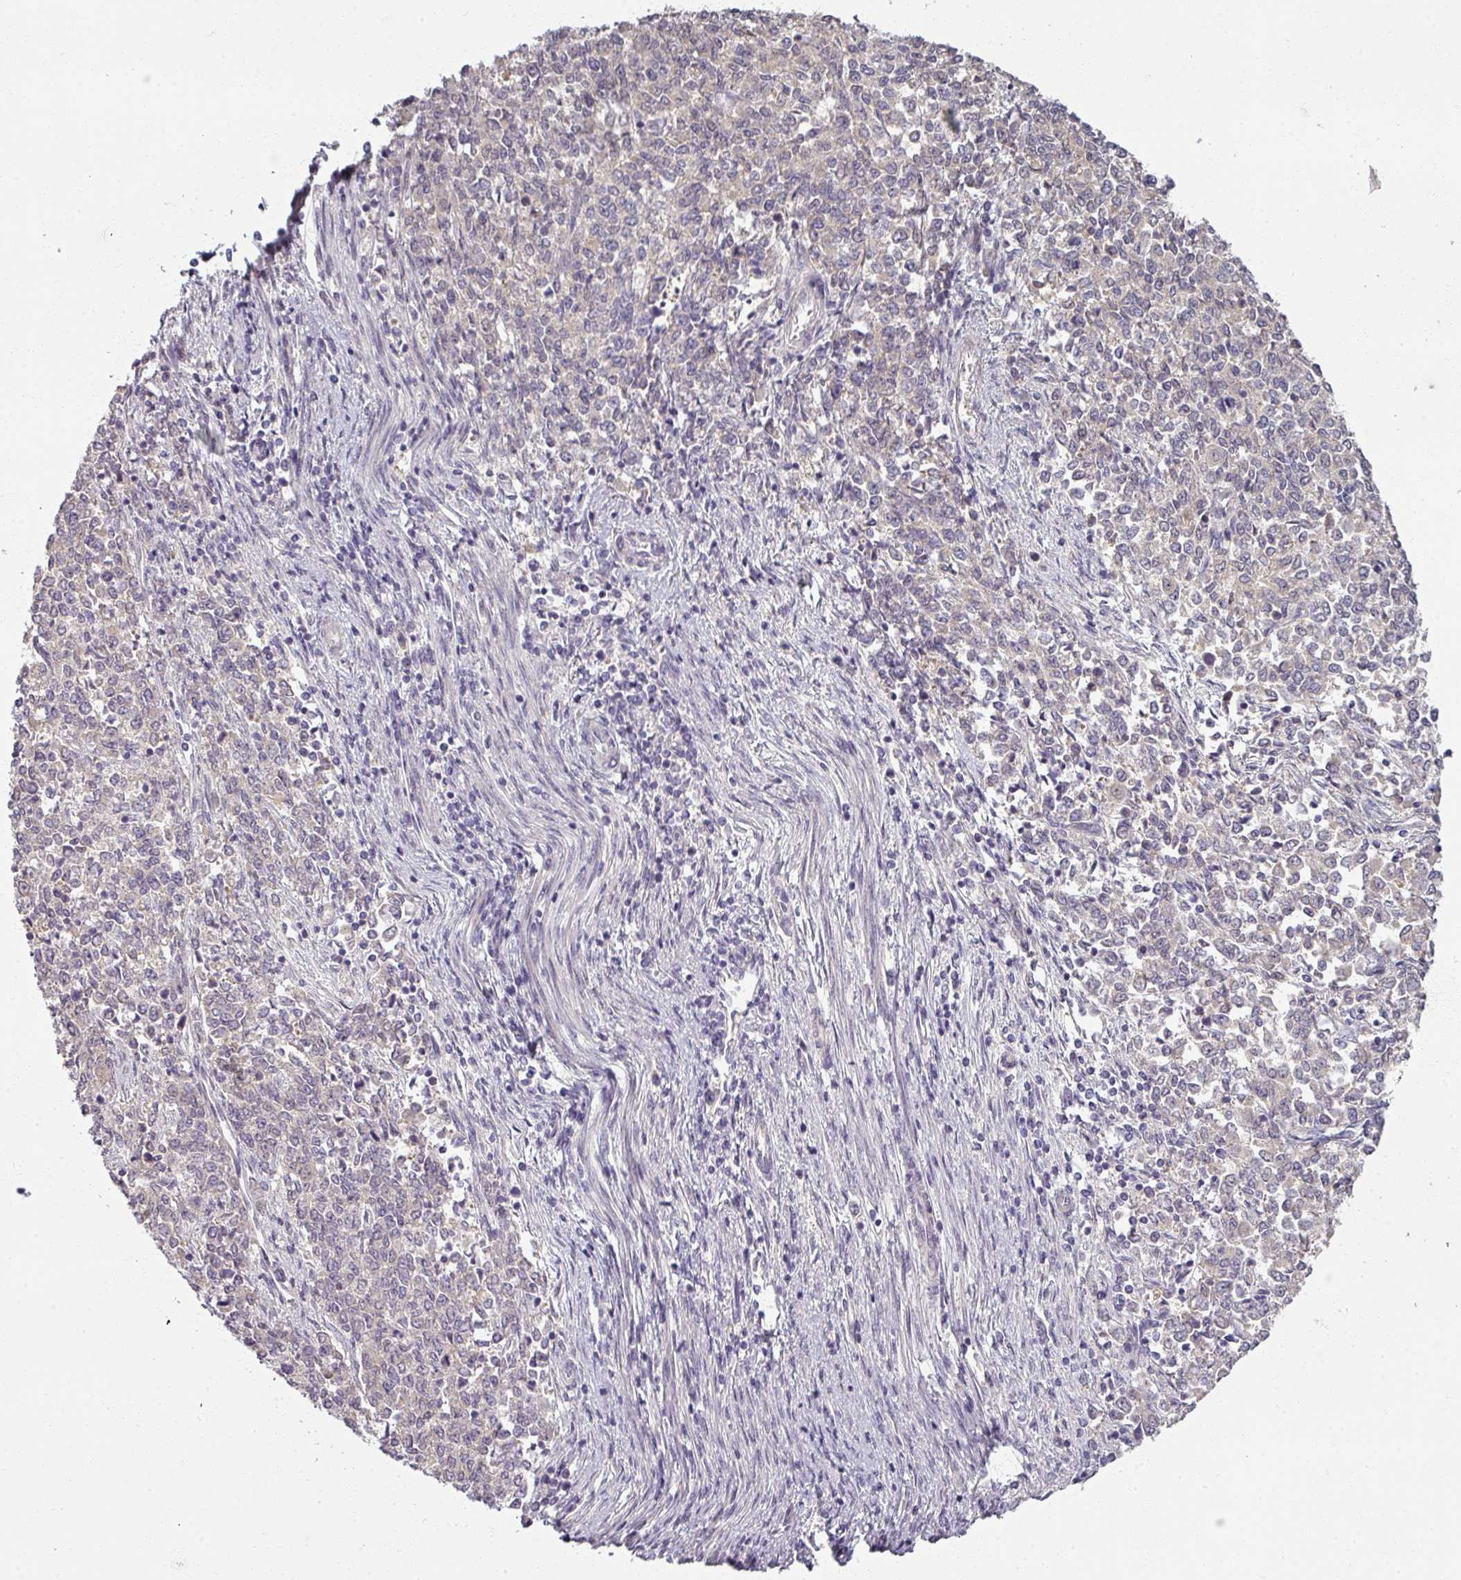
{"staining": {"intensity": "negative", "quantity": "none", "location": "none"}, "tissue": "endometrial cancer", "cell_type": "Tumor cells", "image_type": "cancer", "snomed": [{"axis": "morphology", "description": "Adenocarcinoma, NOS"}, {"axis": "topography", "description": "Endometrium"}], "caption": "DAB immunohistochemical staining of human adenocarcinoma (endometrial) exhibits no significant positivity in tumor cells.", "gene": "MYMK", "patient": {"sex": "female", "age": 50}}